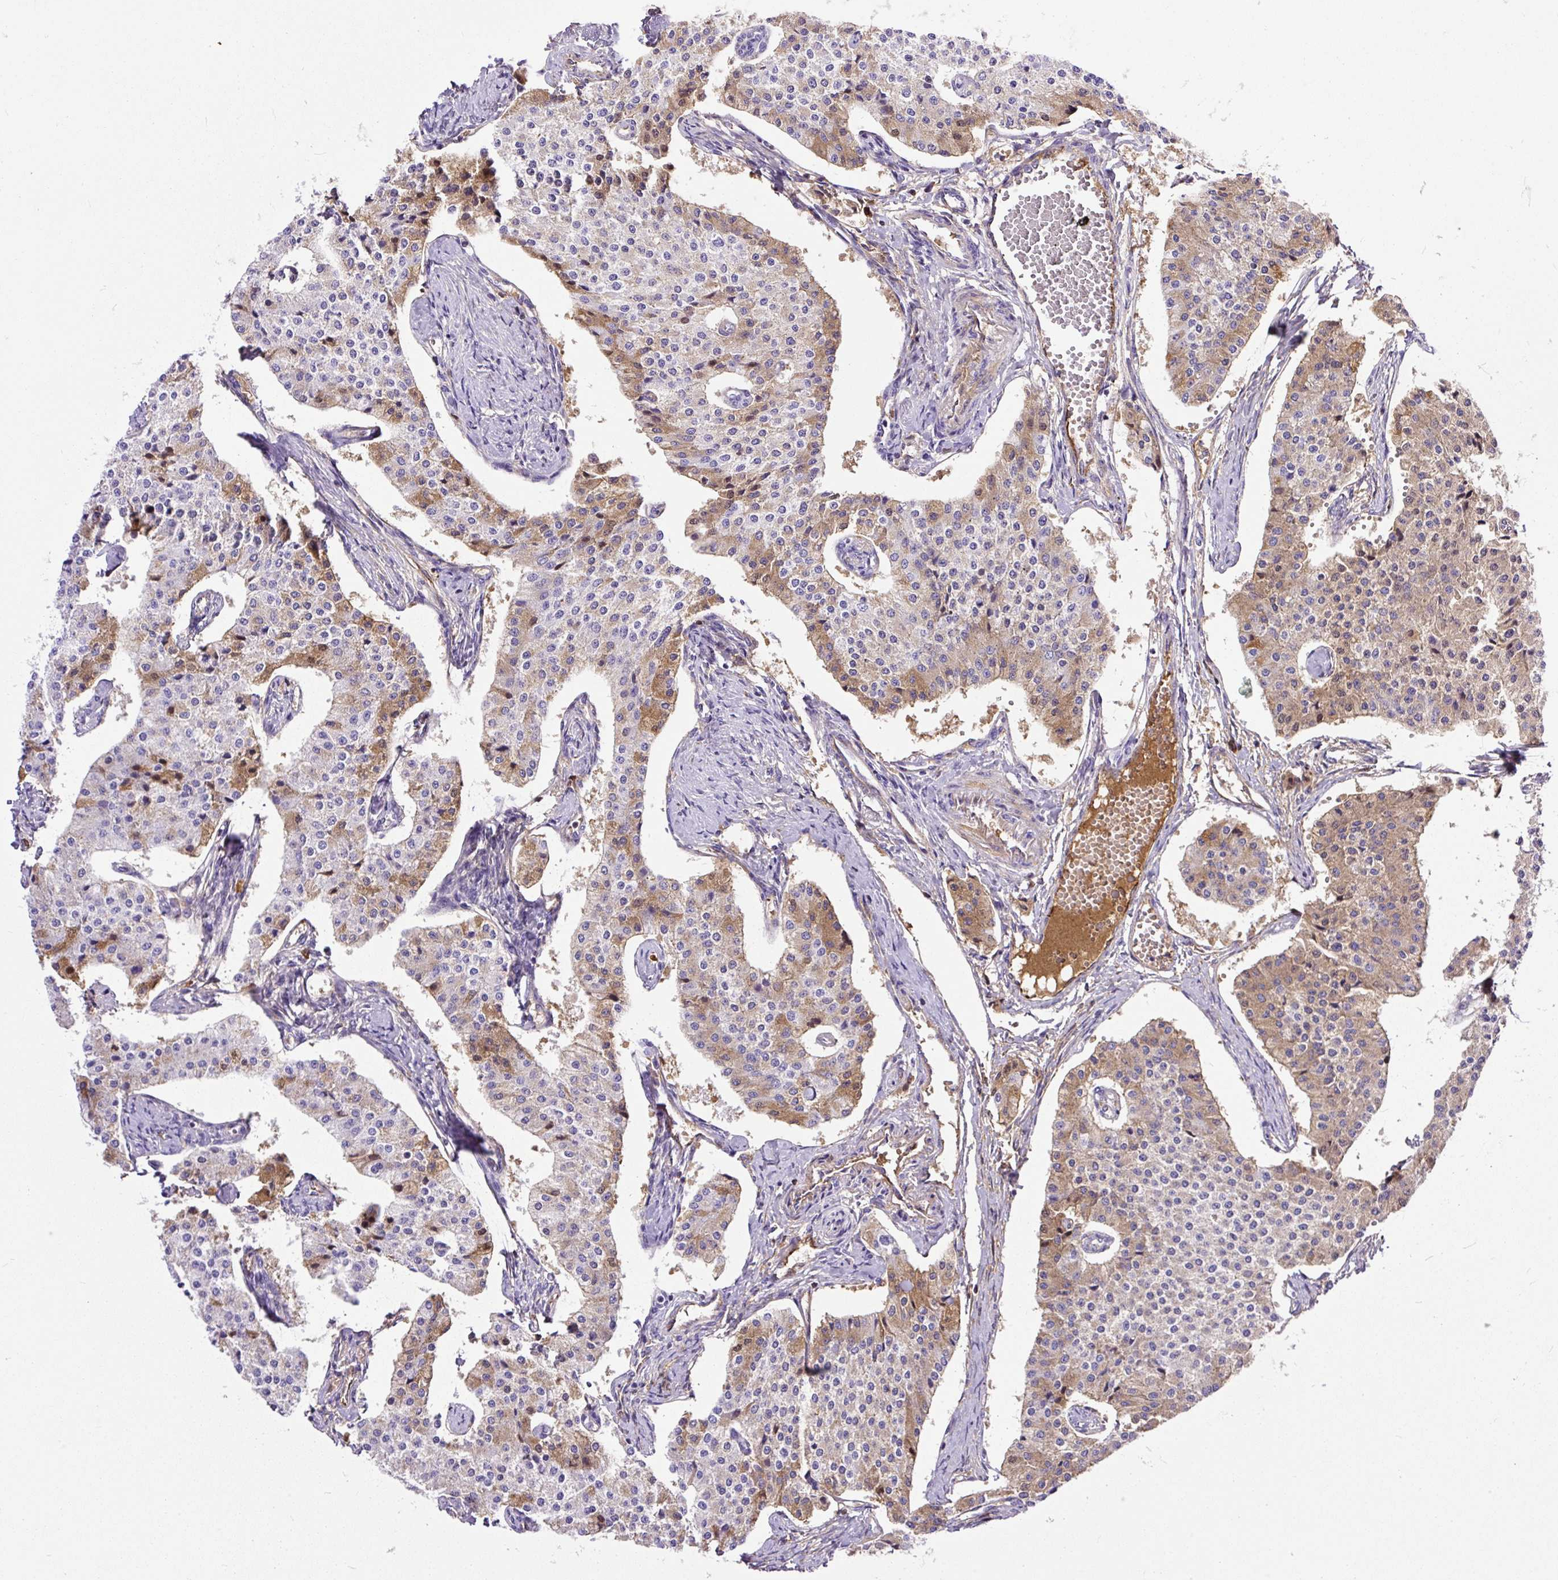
{"staining": {"intensity": "moderate", "quantity": "<25%", "location": "cytoplasmic/membranous"}, "tissue": "carcinoid", "cell_type": "Tumor cells", "image_type": "cancer", "snomed": [{"axis": "morphology", "description": "Carcinoid, malignant, NOS"}, {"axis": "topography", "description": "Colon"}], "caption": "Immunohistochemical staining of malignant carcinoid demonstrates low levels of moderate cytoplasmic/membranous staining in about <25% of tumor cells.", "gene": "CLEC3B", "patient": {"sex": "female", "age": 52}}